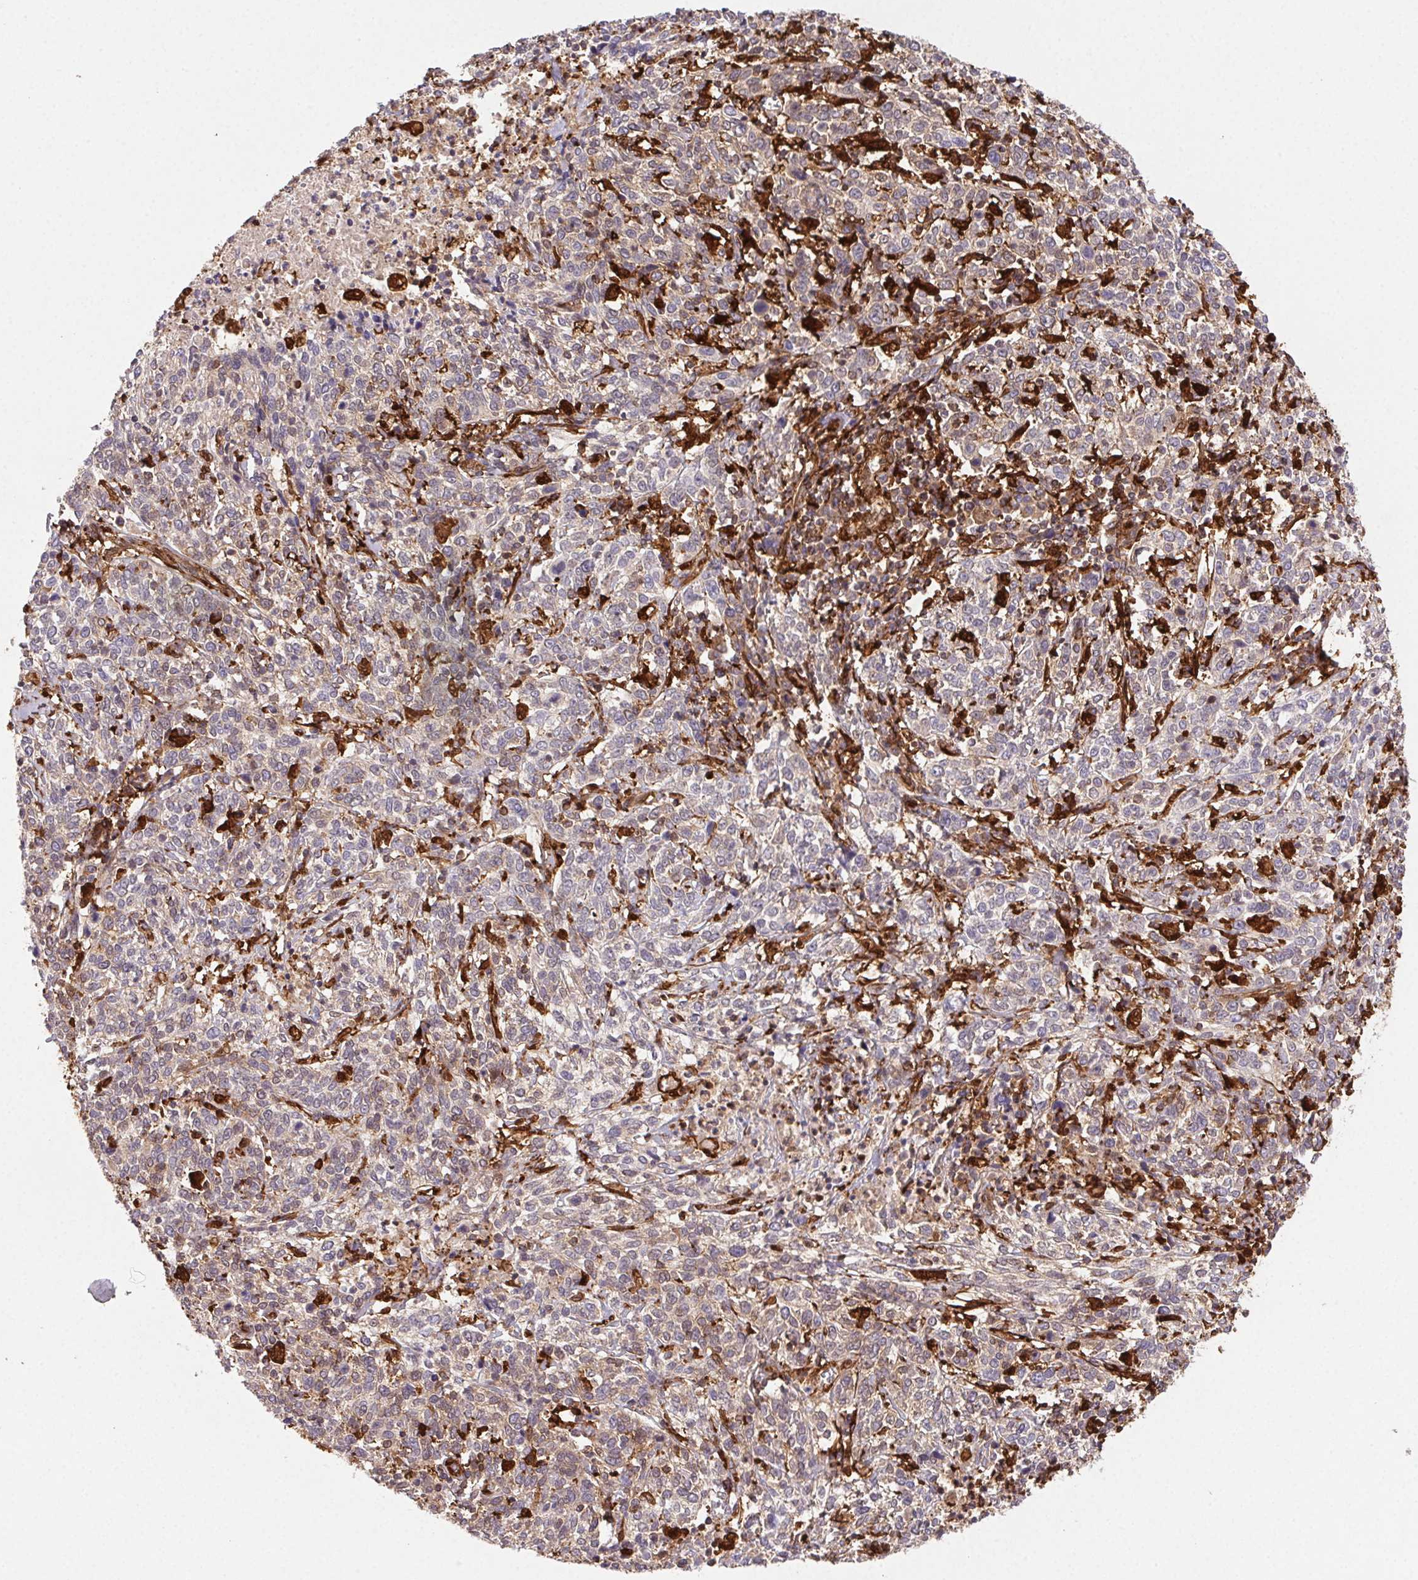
{"staining": {"intensity": "negative", "quantity": "none", "location": "none"}, "tissue": "cervical cancer", "cell_type": "Tumor cells", "image_type": "cancer", "snomed": [{"axis": "morphology", "description": "Squamous cell carcinoma, NOS"}, {"axis": "topography", "description": "Cervix"}], "caption": "An immunohistochemistry (IHC) micrograph of cervical cancer (squamous cell carcinoma) is shown. There is no staining in tumor cells of cervical cancer (squamous cell carcinoma).", "gene": "GBP1", "patient": {"sex": "female", "age": 46}}